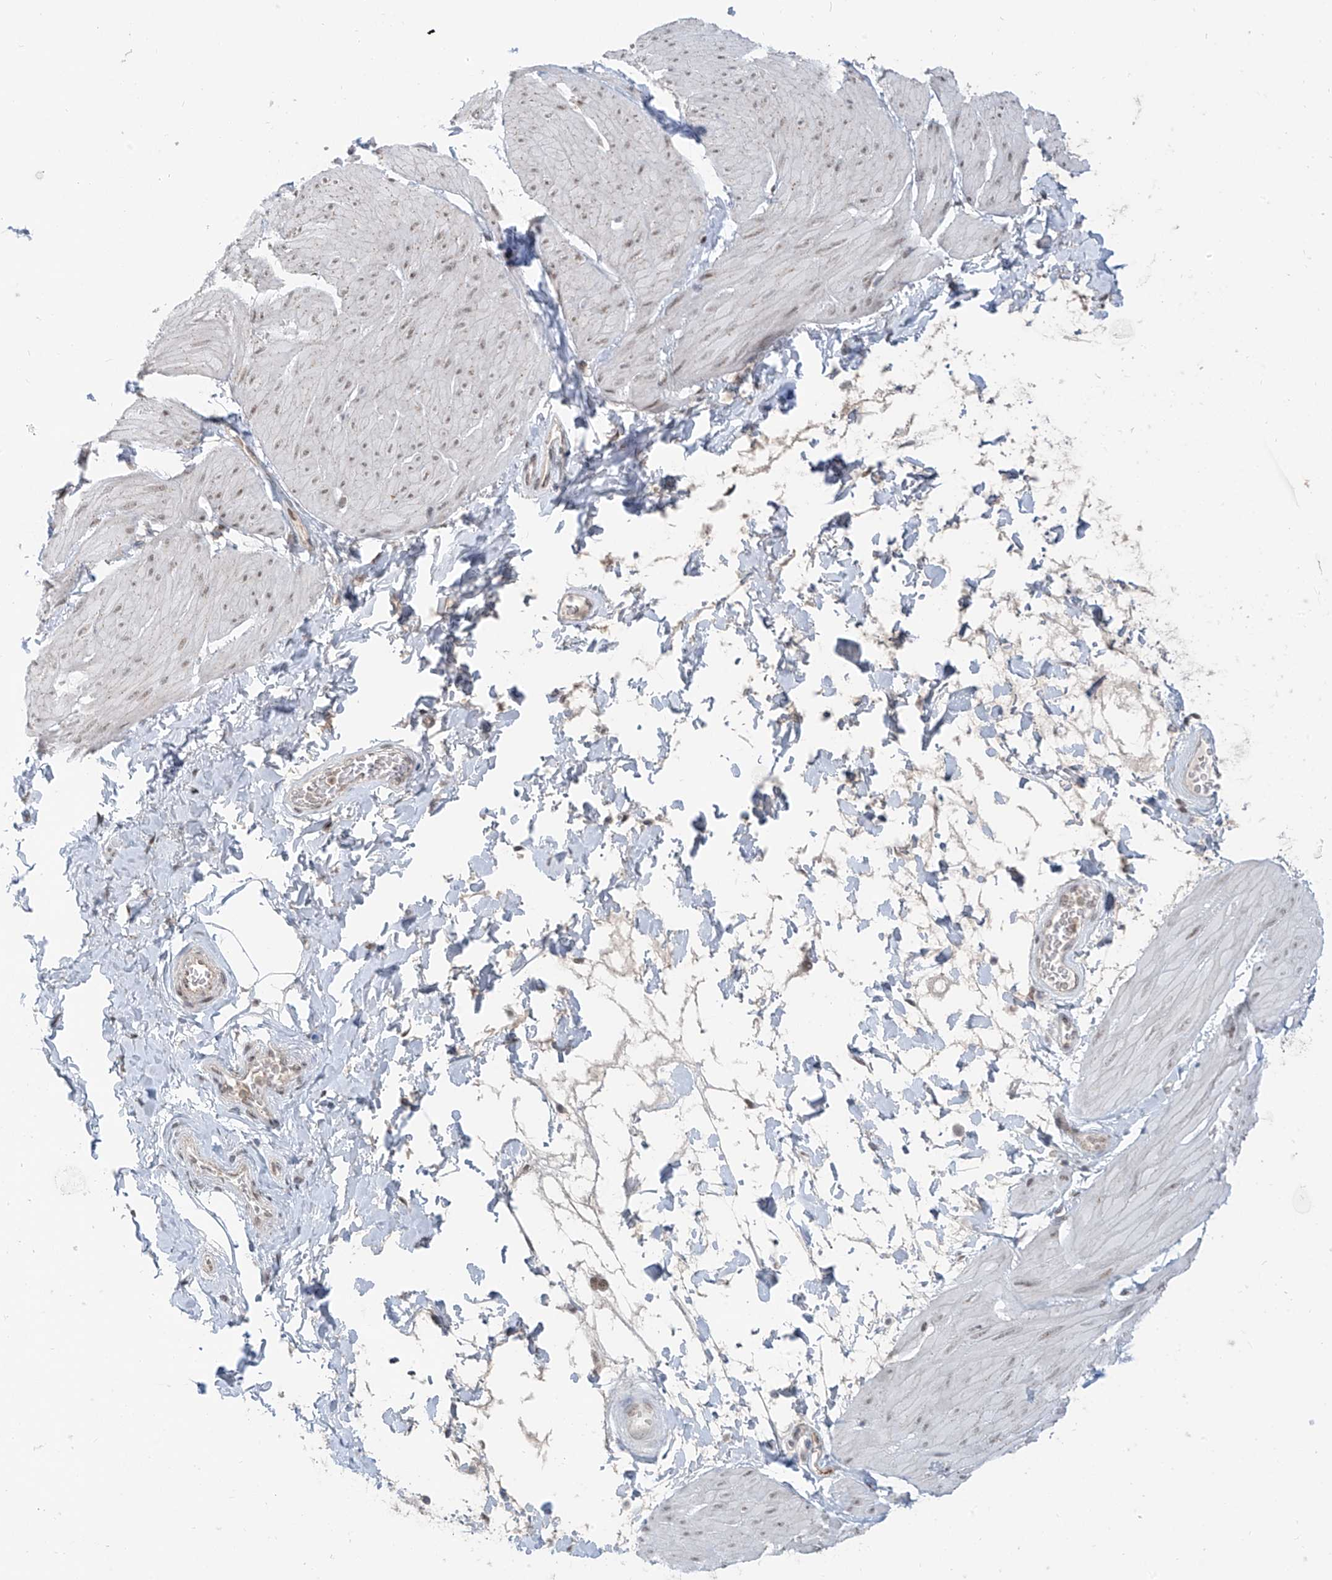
{"staining": {"intensity": "weak", "quantity": ">75%", "location": "nuclear"}, "tissue": "smooth muscle", "cell_type": "Smooth muscle cells", "image_type": "normal", "snomed": [{"axis": "morphology", "description": "Urothelial carcinoma, High grade"}, {"axis": "topography", "description": "Urinary bladder"}], "caption": "Immunohistochemical staining of normal smooth muscle shows weak nuclear protein expression in about >75% of smooth muscle cells. (DAB IHC, brown staining for protein, blue staining for nuclei).", "gene": "MCM9", "patient": {"sex": "male", "age": 46}}